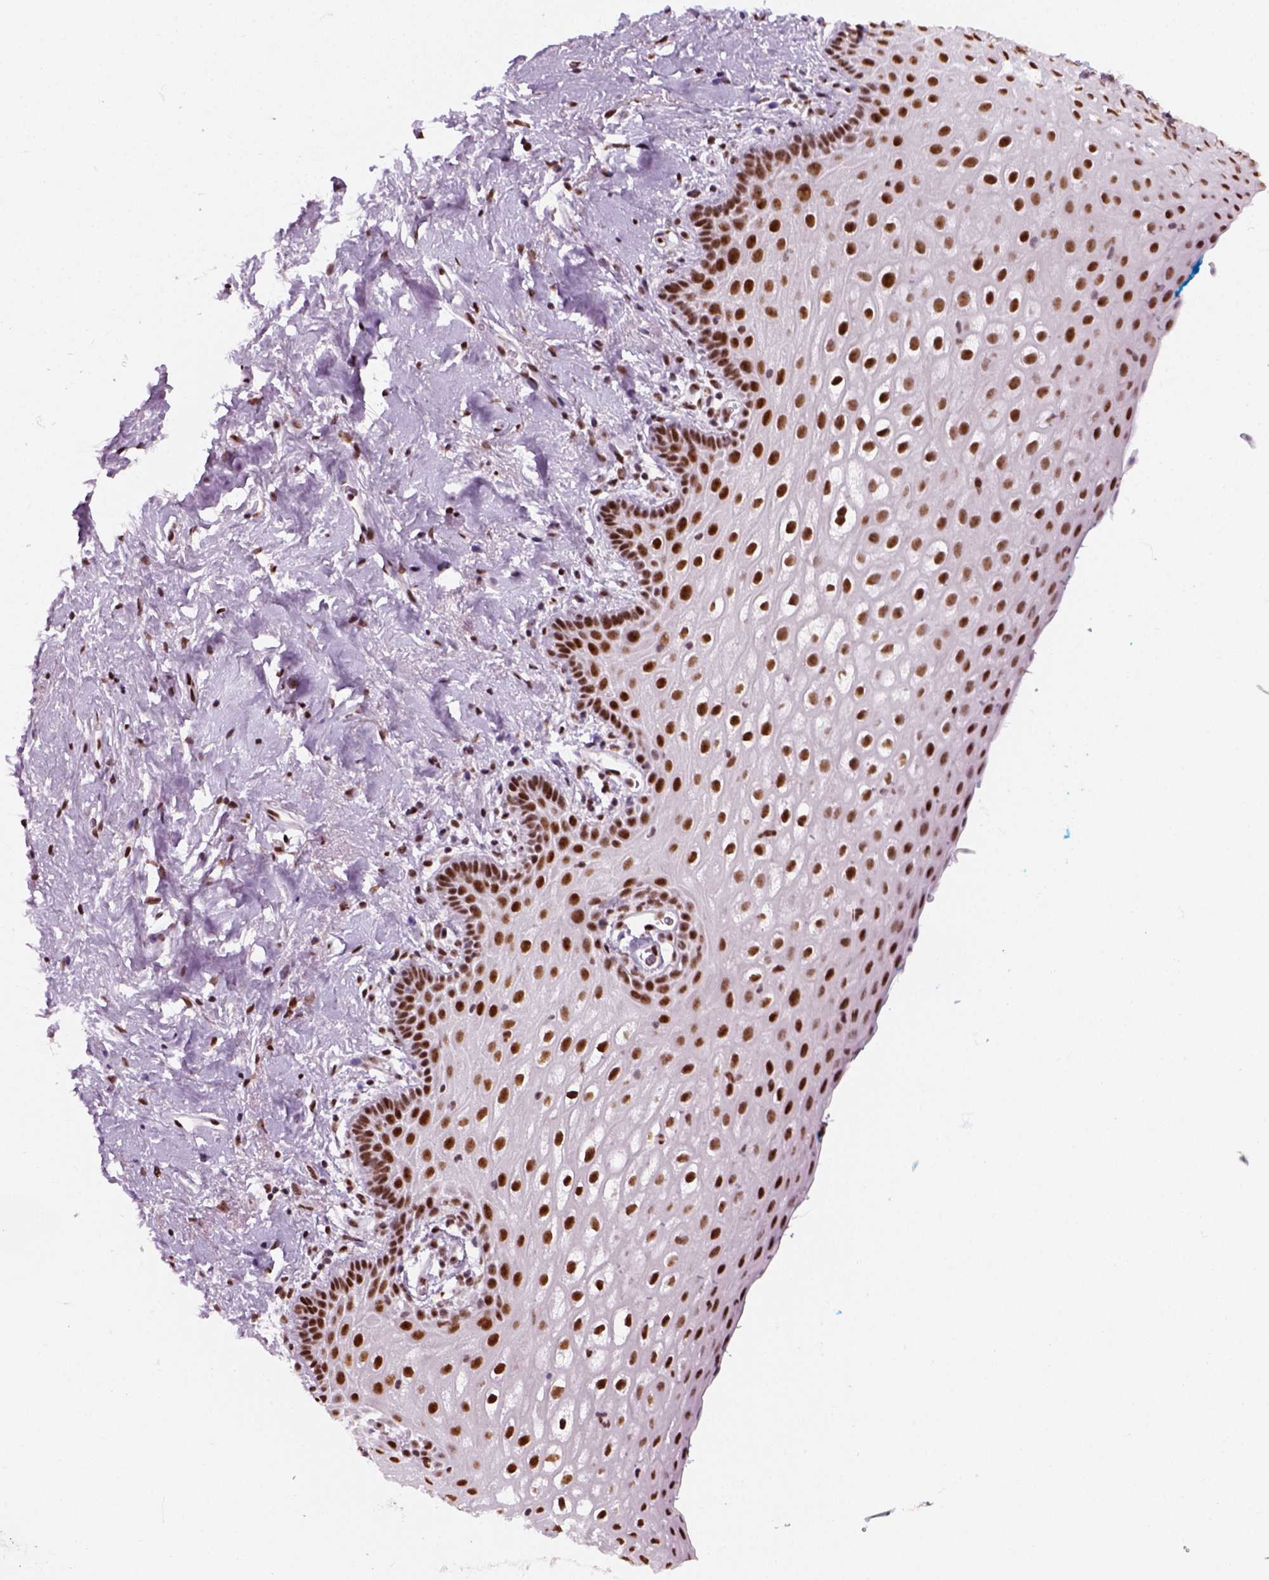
{"staining": {"intensity": "moderate", "quantity": ">75%", "location": "nuclear"}, "tissue": "vagina", "cell_type": "Squamous epithelial cells", "image_type": "normal", "snomed": [{"axis": "morphology", "description": "Normal tissue, NOS"}, {"axis": "morphology", "description": "Adenocarcinoma, NOS"}, {"axis": "topography", "description": "Rectum"}, {"axis": "topography", "description": "Vagina"}, {"axis": "topography", "description": "Peripheral nerve tissue"}], "caption": "IHC (DAB (3,3'-diaminobenzidine)) staining of unremarkable vagina displays moderate nuclear protein positivity in about >75% of squamous epithelial cells.", "gene": "GTF2F1", "patient": {"sex": "female", "age": 71}}